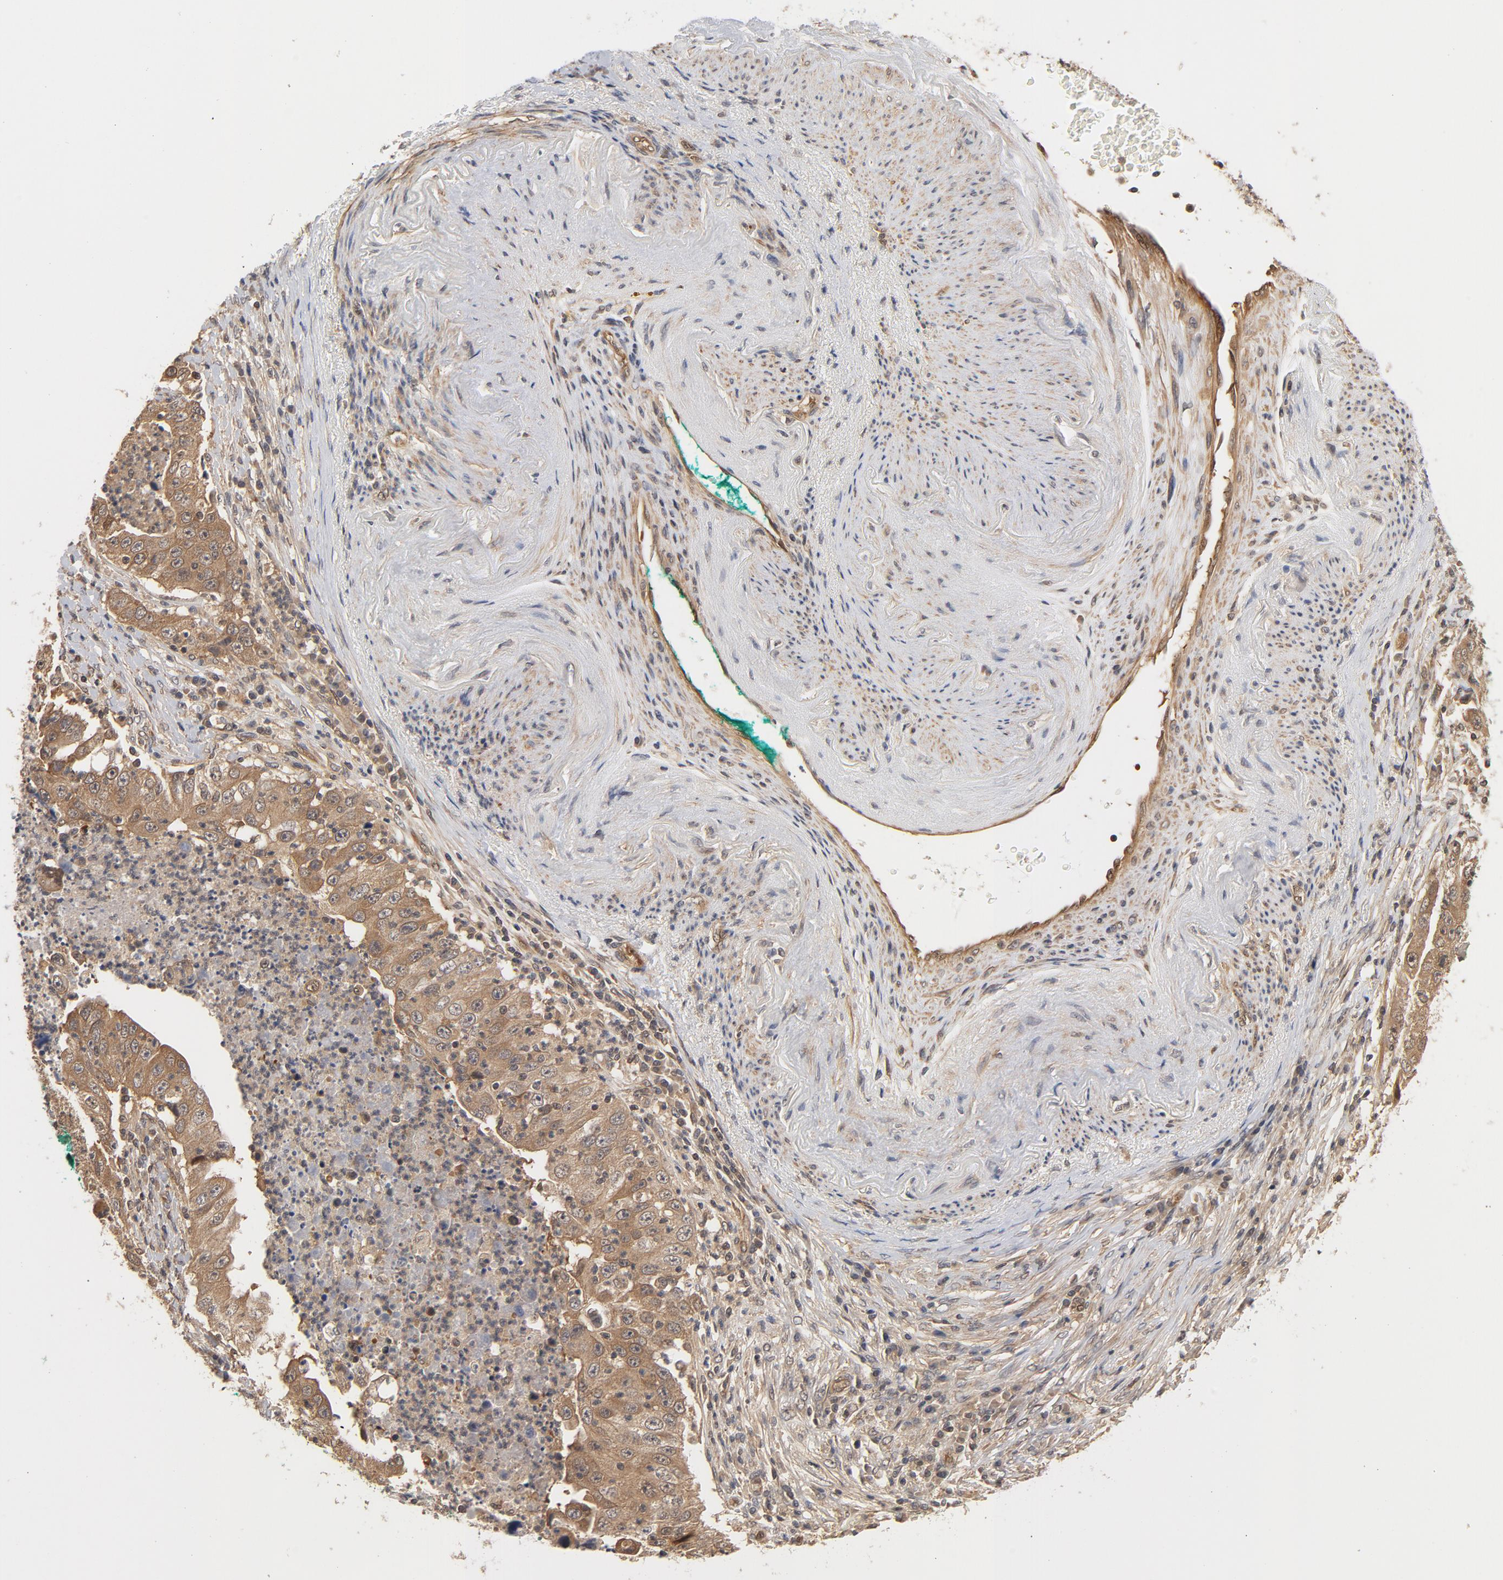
{"staining": {"intensity": "moderate", "quantity": ">75%", "location": "cytoplasmic/membranous"}, "tissue": "lung cancer", "cell_type": "Tumor cells", "image_type": "cancer", "snomed": [{"axis": "morphology", "description": "Squamous cell carcinoma, NOS"}, {"axis": "topography", "description": "Lung"}], "caption": "Immunohistochemical staining of lung cancer demonstrates moderate cytoplasmic/membranous protein expression in about >75% of tumor cells.", "gene": "CDC37", "patient": {"sex": "male", "age": 64}}